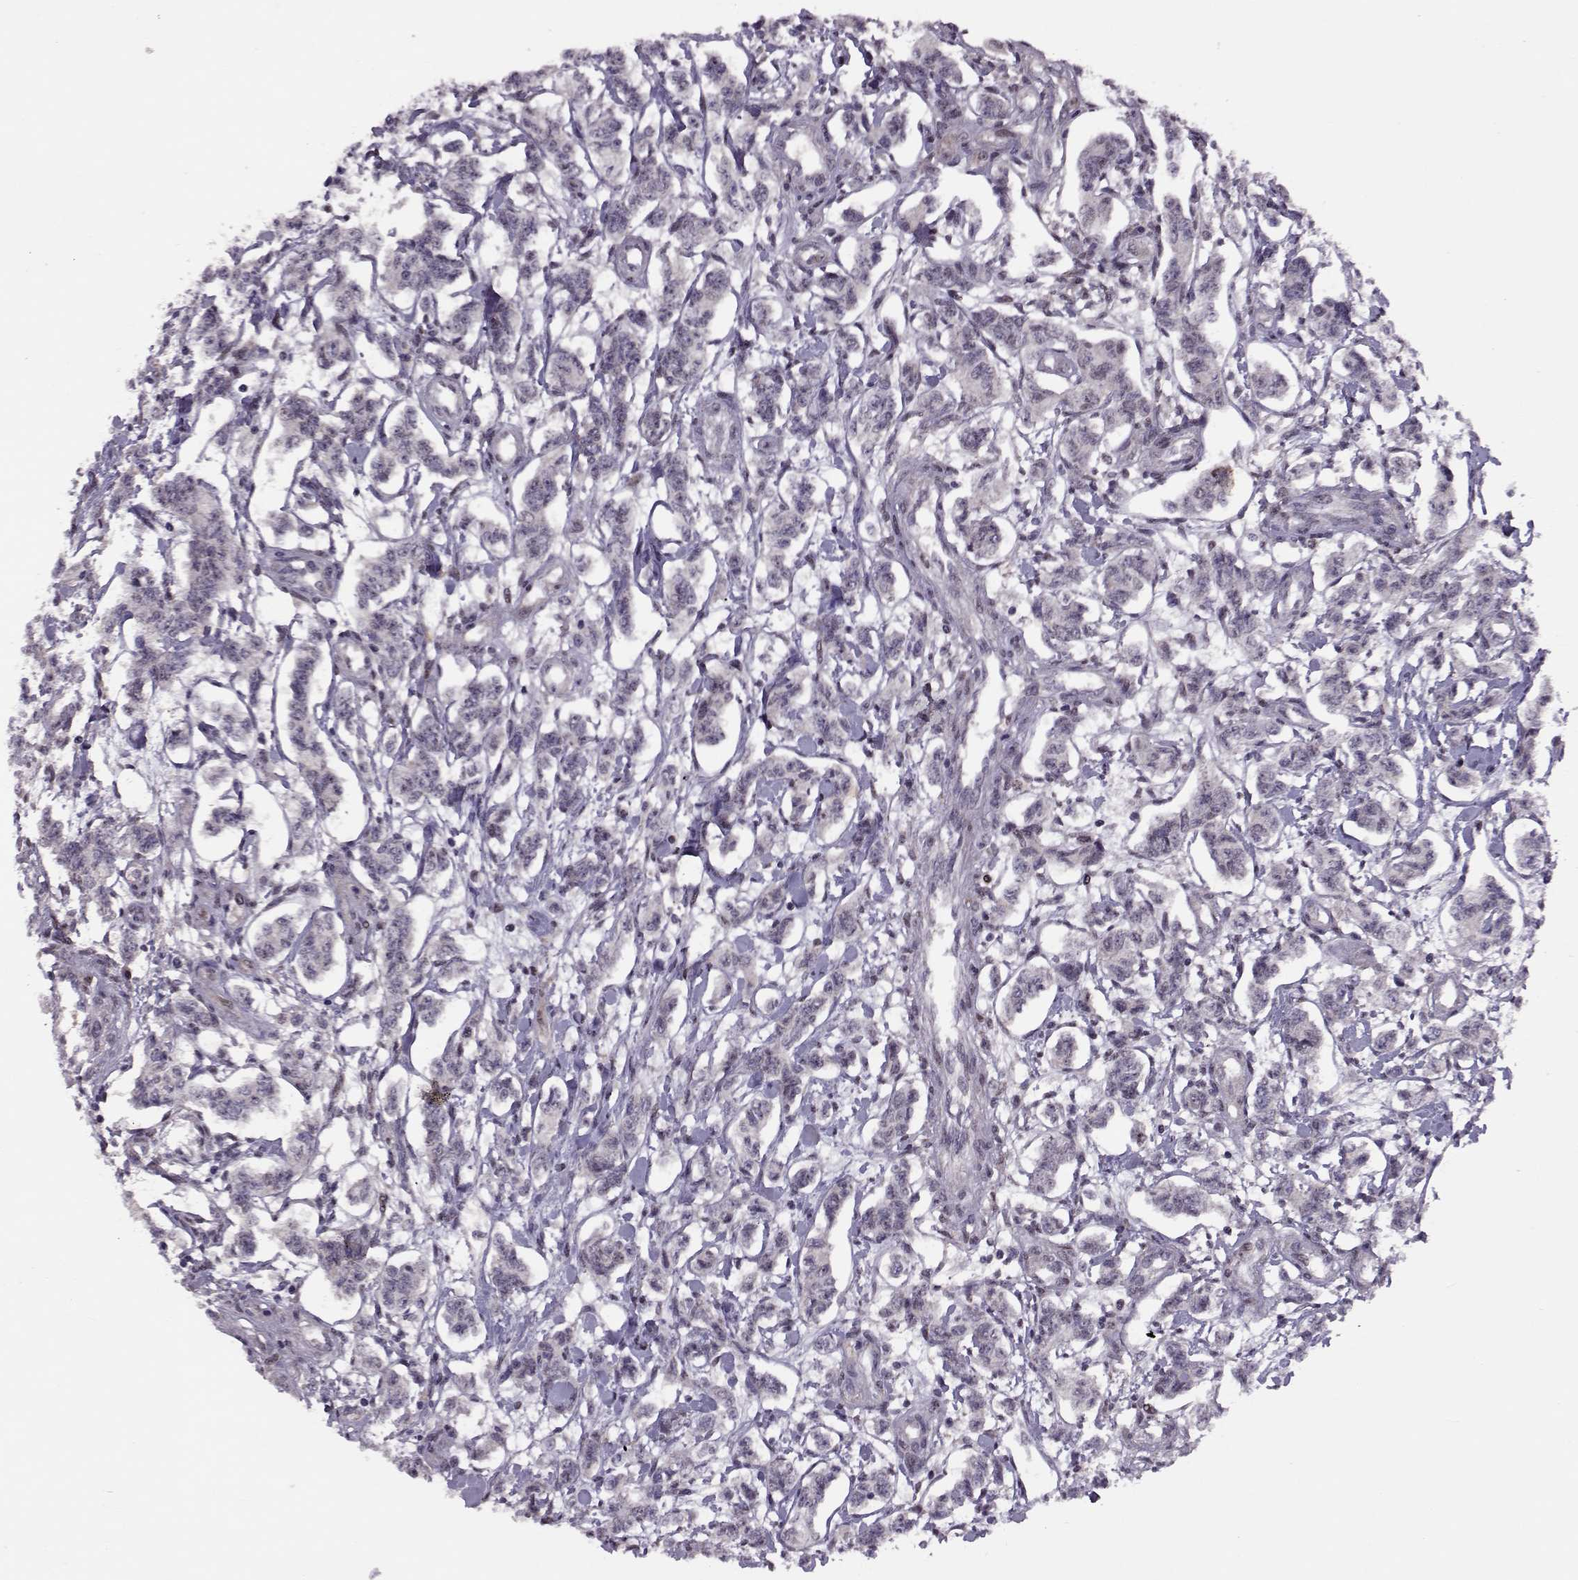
{"staining": {"intensity": "negative", "quantity": "none", "location": "none"}, "tissue": "carcinoid", "cell_type": "Tumor cells", "image_type": "cancer", "snomed": [{"axis": "morphology", "description": "Carcinoid, malignant, NOS"}, {"axis": "topography", "description": "Kidney"}], "caption": "Immunohistochemical staining of malignant carcinoid shows no significant staining in tumor cells. (DAB immunohistochemistry (IHC) visualized using brightfield microscopy, high magnification).", "gene": "CDK4", "patient": {"sex": "female", "age": 41}}